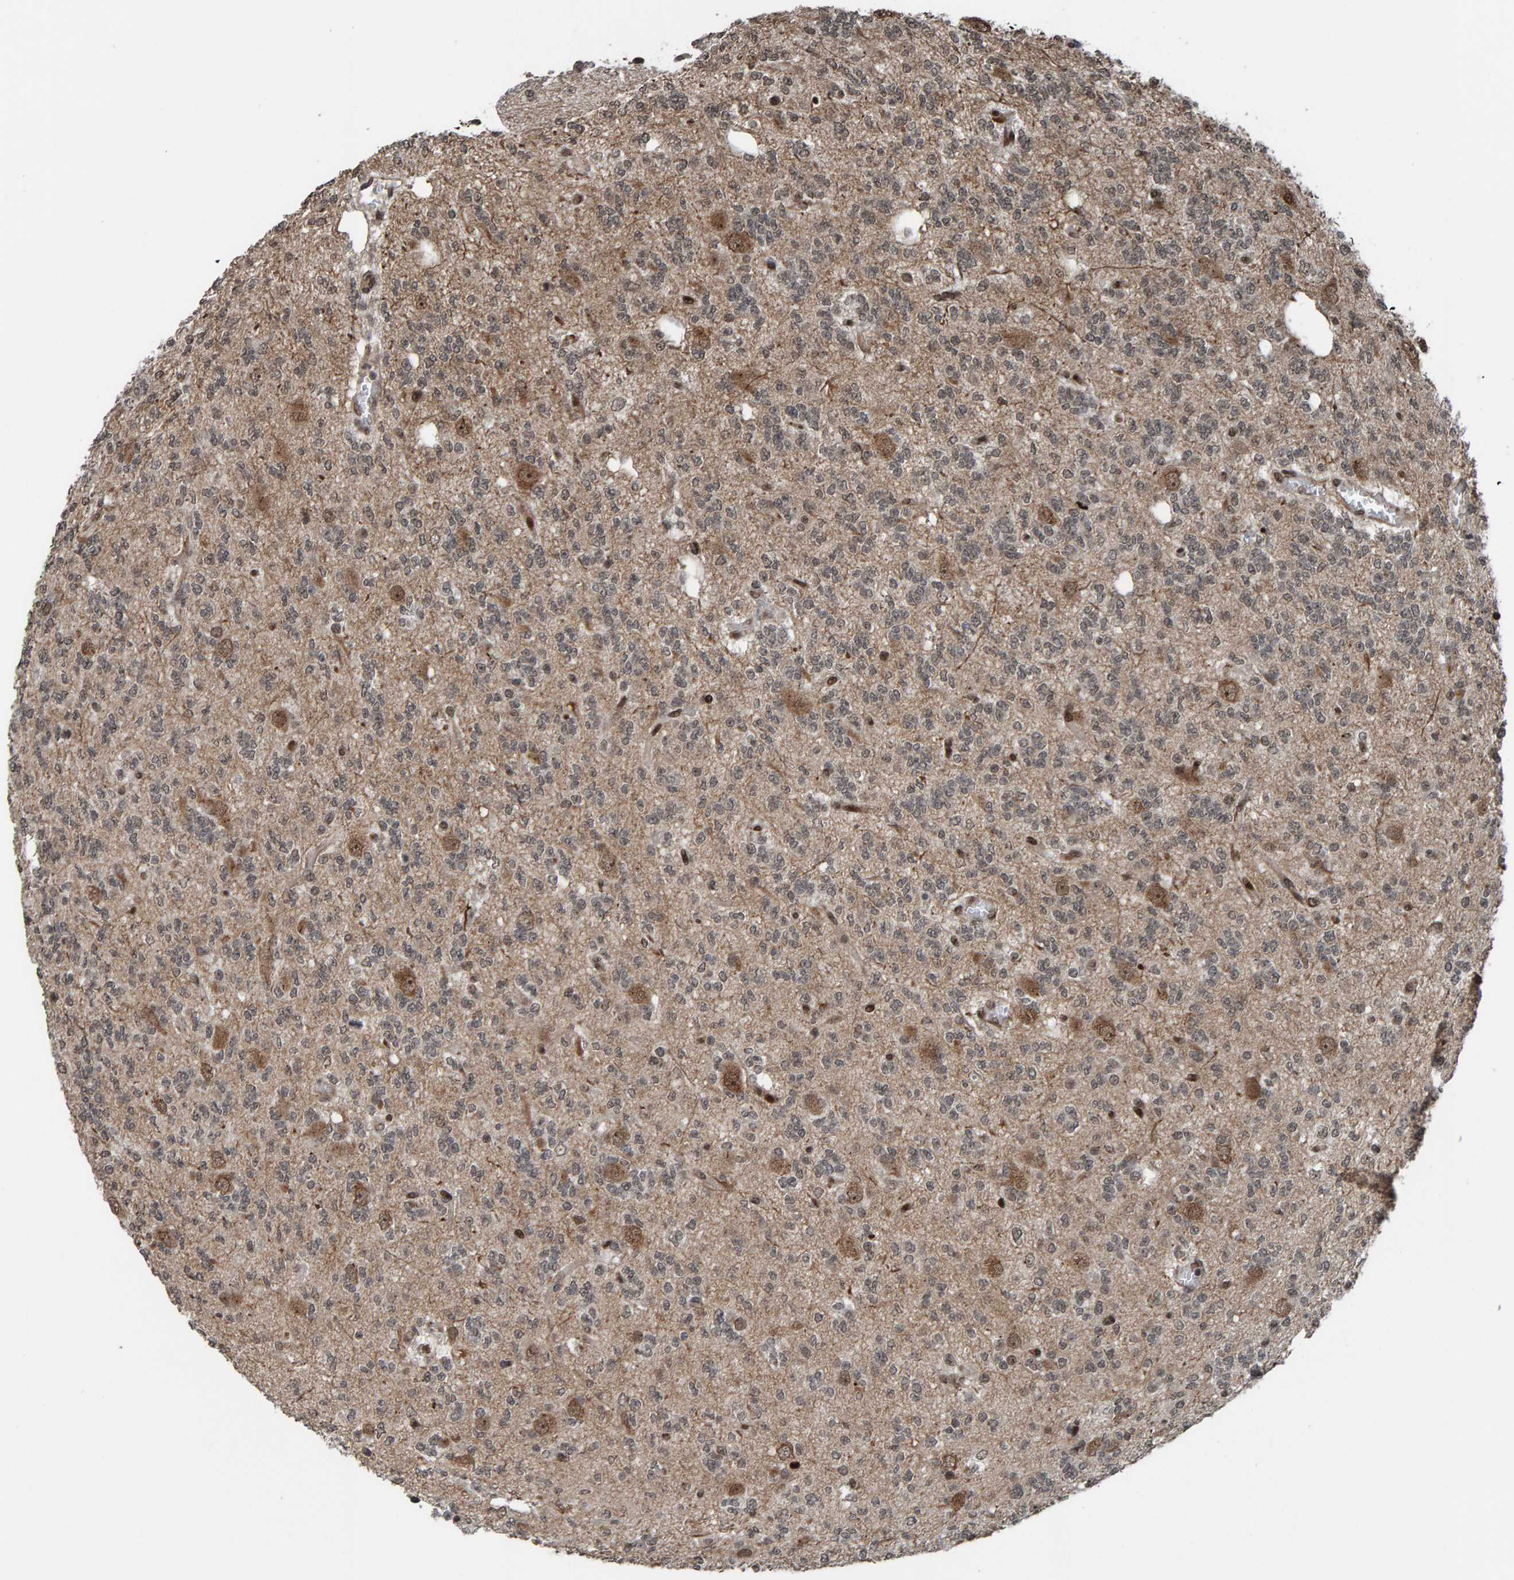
{"staining": {"intensity": "weak", "quantity": "25%-75%", "location": "cytoplasmic/membranous,nuclear"}, "tissue": "glioma", "cell_type": "Tumor cells", "image_type": "cancer", "snomed": [{"axis": "morphology", "description": "Glioma, malignant, Low grade"}, {"axis": "topography", "description": "Brain"}], "caption": "The immunohistochemical stain labels weak cytoplasmic/membranous and nuclear positivity in tumor cells of malignant glioma (low-grade) tissue.", "gene": "ZNF366", "patient": {"sex": "male", "age": 38}}